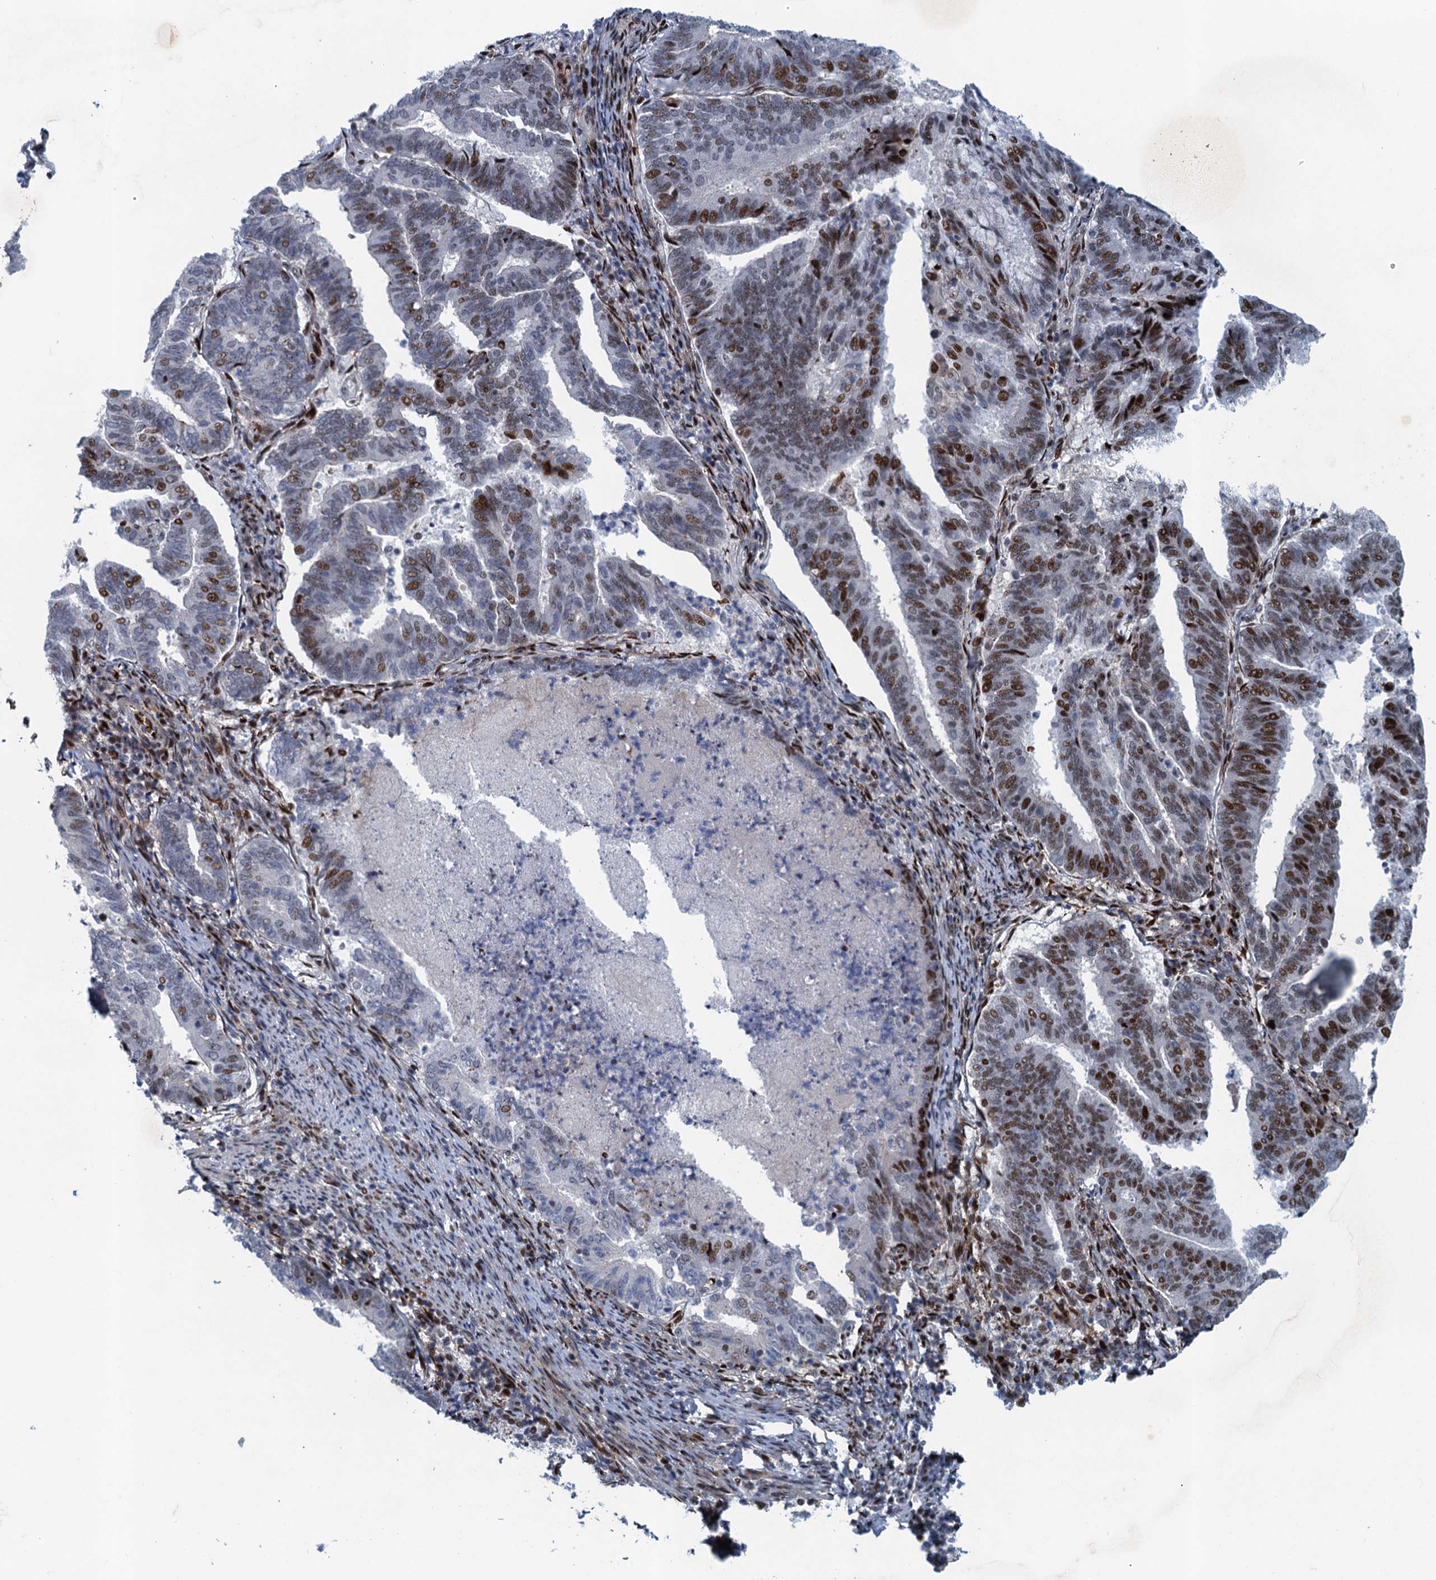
{"staining": {"intensity": "moderate", "quantity": "25%-75%", "location": "nuclear"}, "tissue": "endometrial cancer", "cell_type": "Tumor cells", "image_type": "cancer", "snomed": [{"axis": "morphology", "description": "Adenocarcinoma, NOS"}, {"axis": "topography", "description": "Endometrium"}], "caption": "Endometrial cancer stained for a protein exhibits moderate nuclear positivity in tumor cells.", "gene": "ANKRD13D", "patient": {"sex": "female", "age": 80}}